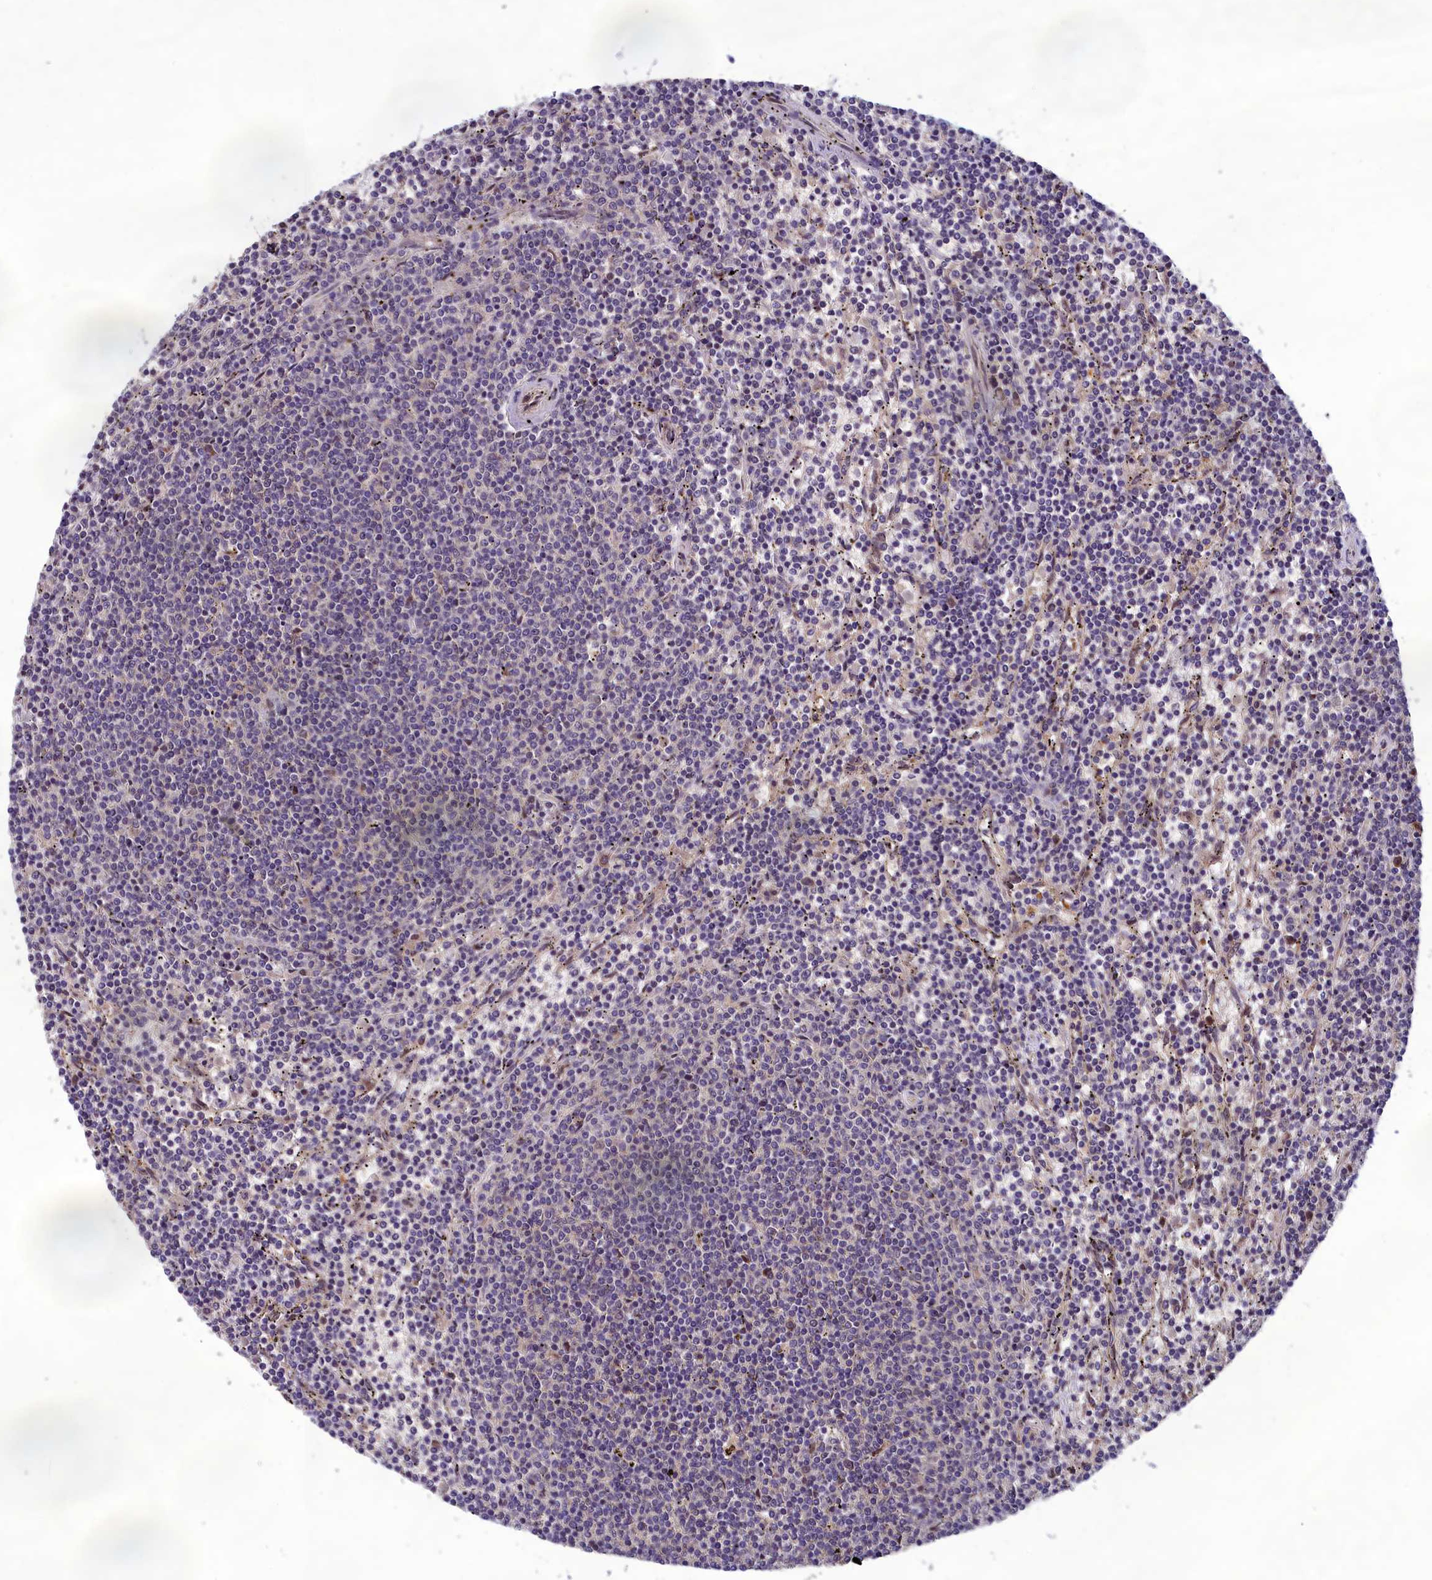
{"staining": {"intensity": "negative", "quantity": "none", "location": "none"}, "tissue": "lymphoma", "cell_type": "Tumor cells", "image_type": "cancer", "snomed": [{"axis": "morphology", "description": "Malignant lymphoma, non-Hodgkin's type, Low grade"}, {"axis": "topography", "description": "Spleen"}], "caption": "This is a histopathology image of immunohistochemistry (IHC) staining of lymphoma, which shows no staining in tumor cells. (DAB (3,3'-diaminobenzidine) immunohistochemistry, high magnification).", "gene": "CCDC15", "patient": {"sex": "female", "age": 50}}